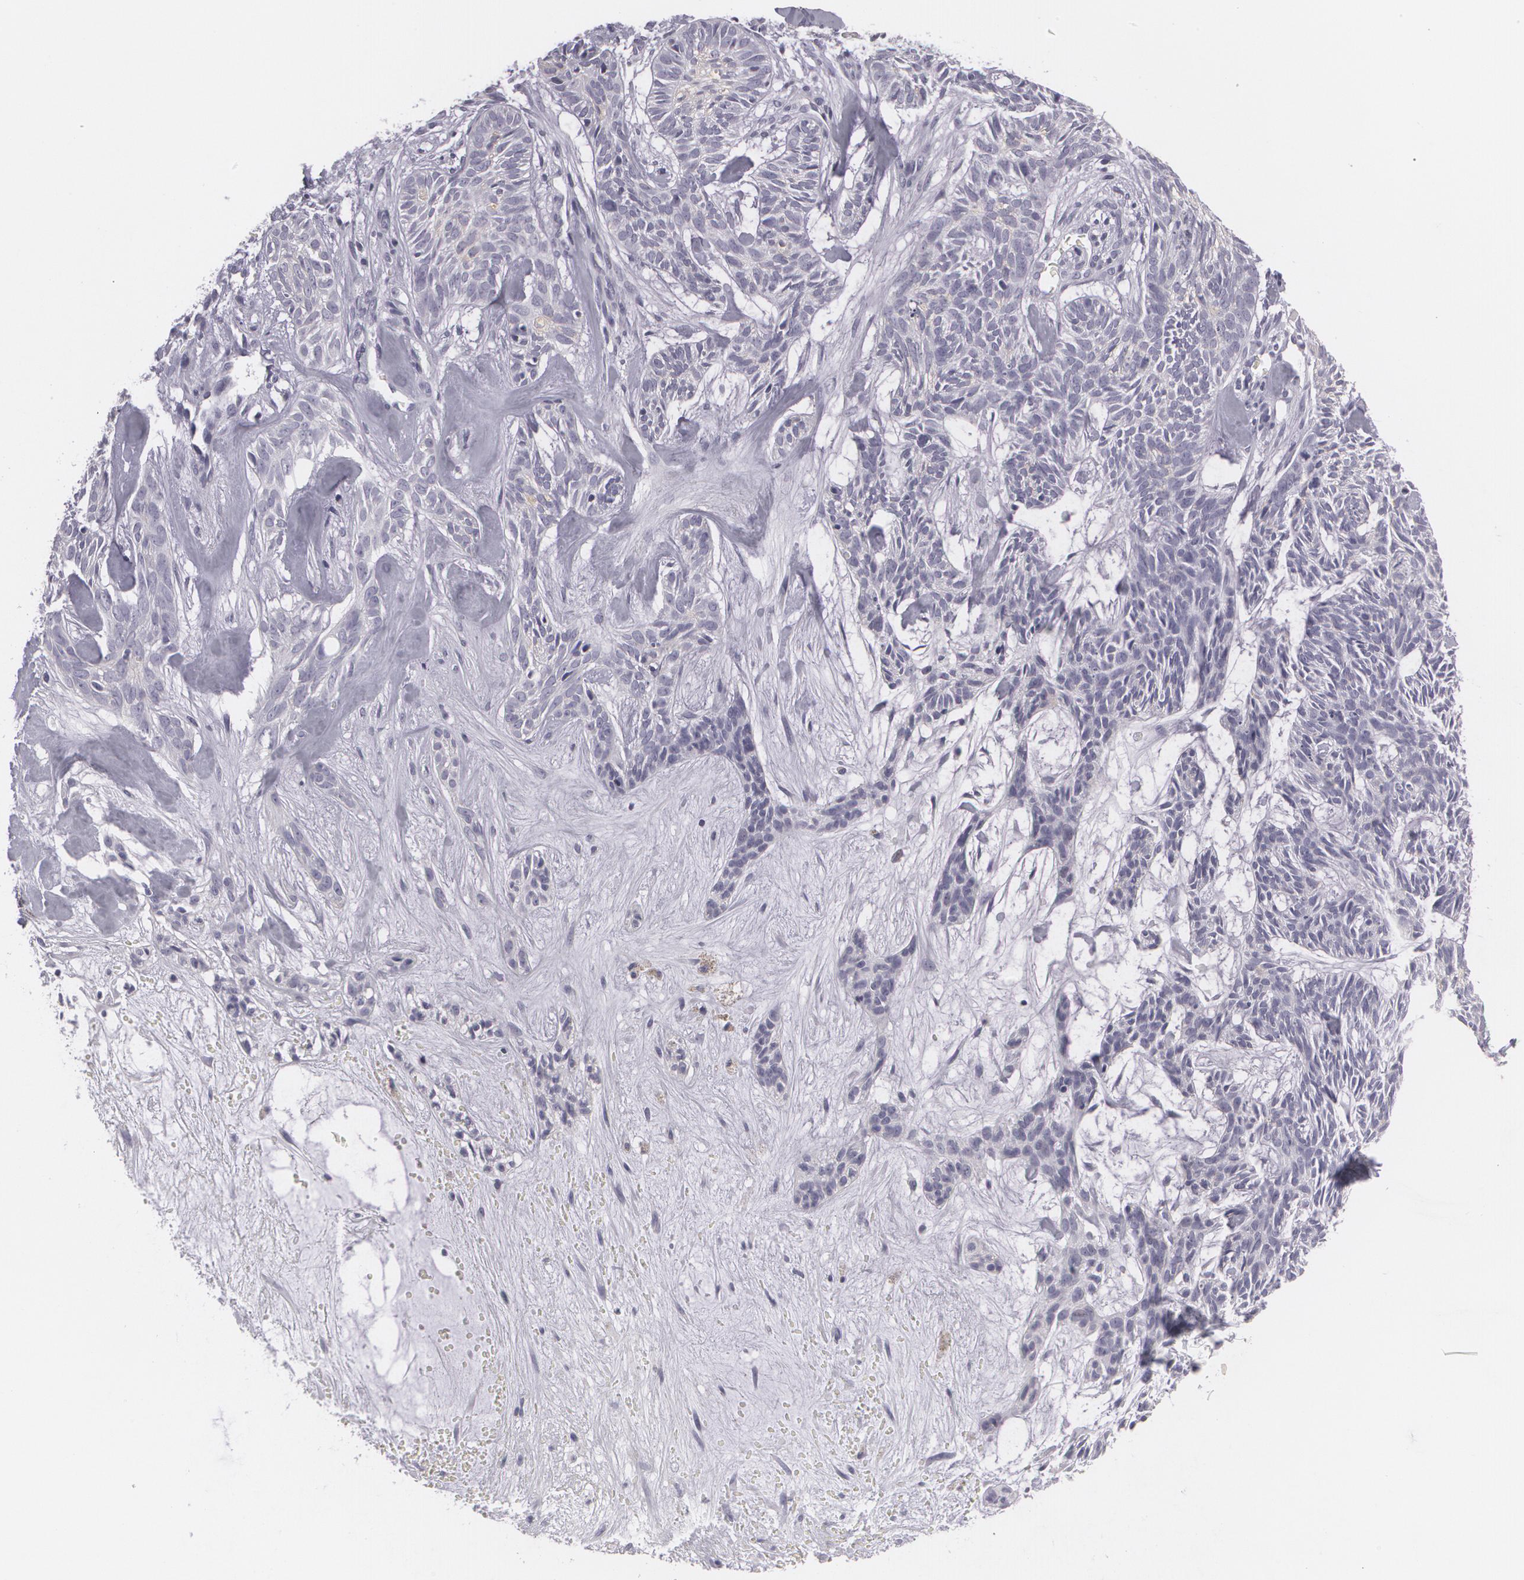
{"staining": {"intensity": "negative", "quantity": "none", "location": "none"}, "tissue": "skin cancer", "cell_type": "Tumor cells", "image_type": "cancer", "snomed": [{"axis": "morphology", "description": "Basal cell carcinoma"}, {"axis": "topography", "description": "Skin"}], "caption": "Skin cancer was stained to show a protein in brown. There is no significant positivity in tumor cells.", "gene": "MAP2", "patient": {"sex": "male", "age": 75}}